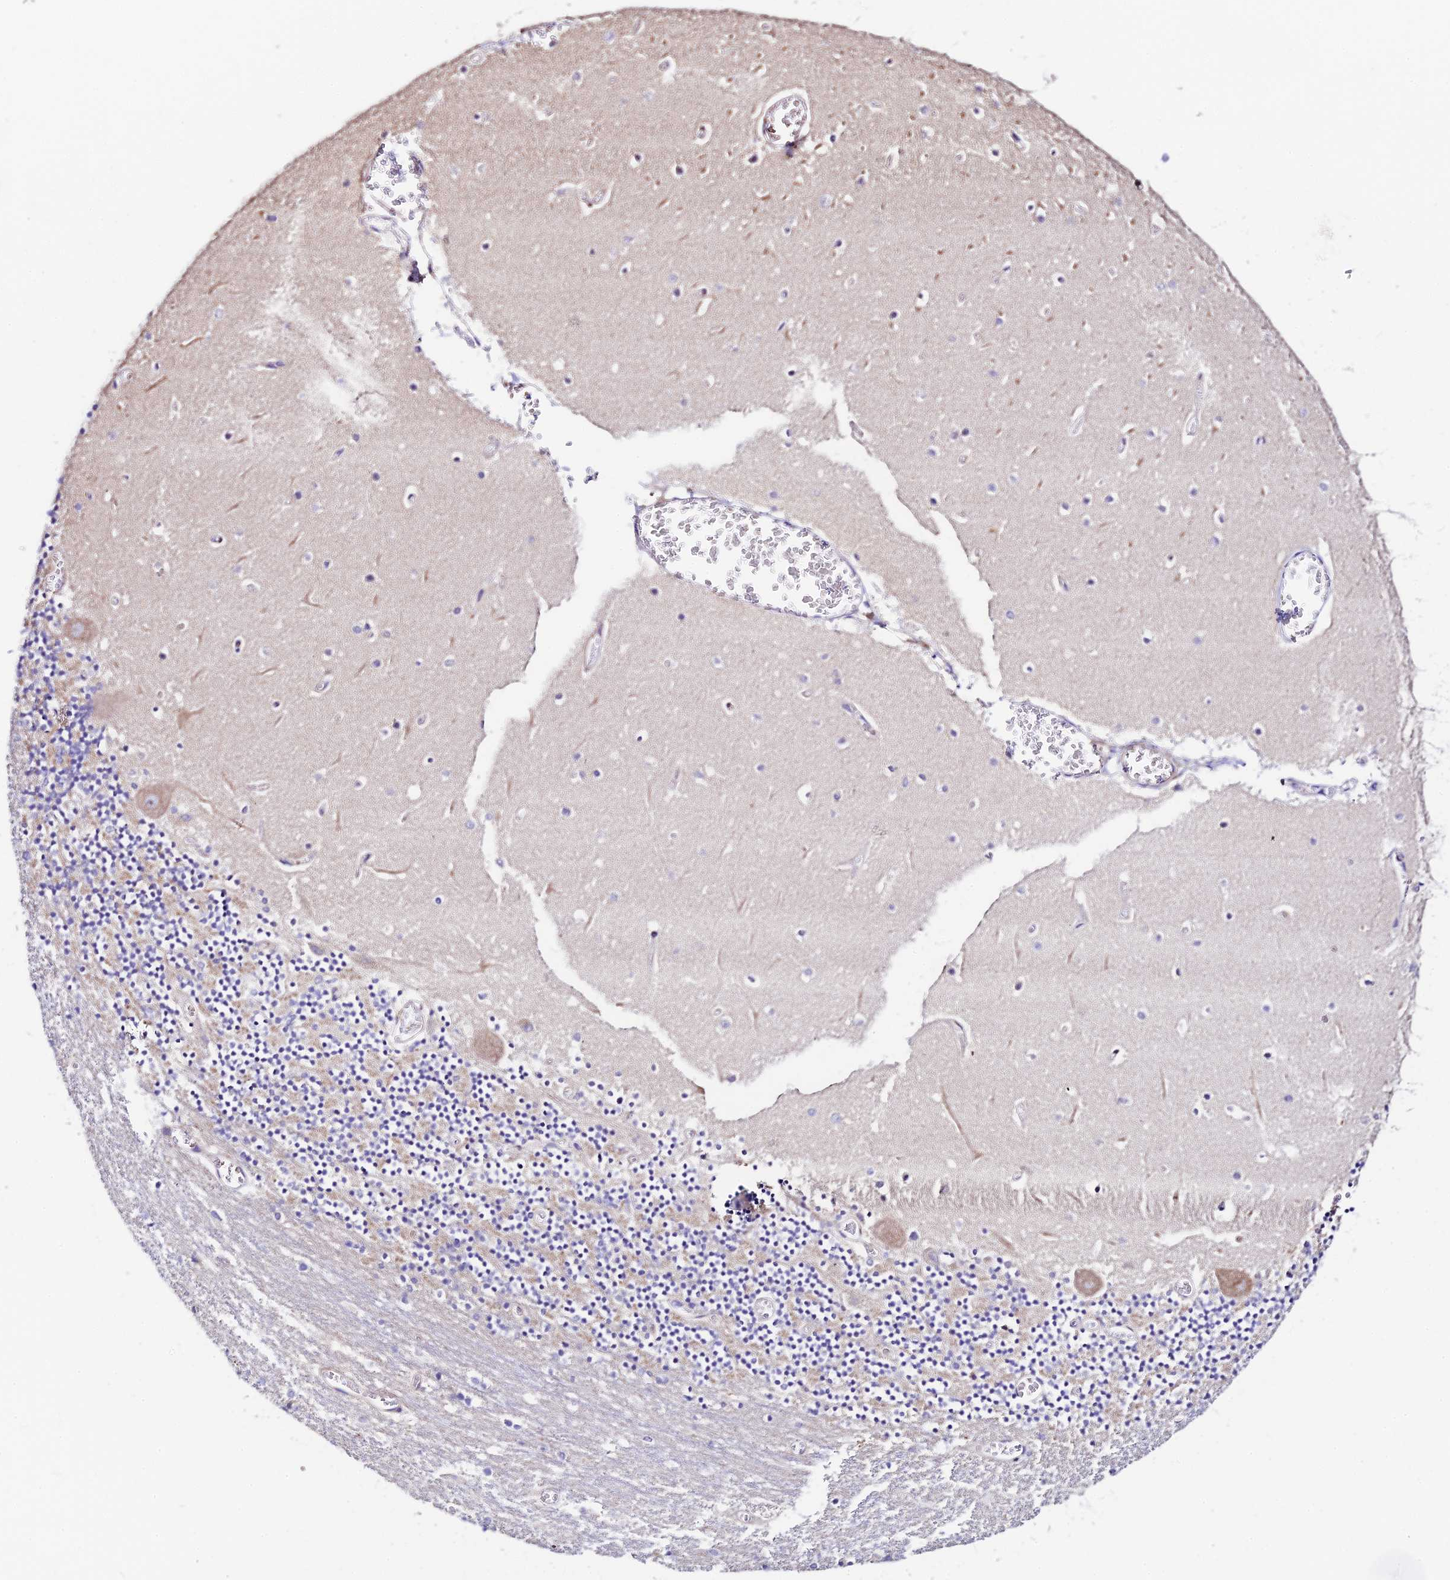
{"staining": {"intensity": "negative", "quantity": "none", "location": "none"}, "tissue": "cerebellum", "cell_type": "Cells in granular layer", "image_type": "normal", "snomed": [{"axis": "morphology", "description": "Normal tissue, NOS"}, {"axis": "topography", "description": "Cerebellum"}], "caption": "This is a image of immunohistochemistry (IHC) staining of benign cerebellum, which shows no positivity in cells in granular layer.", "gene": "VPS13C", "patient": {"sex": "female", "age": 28}}